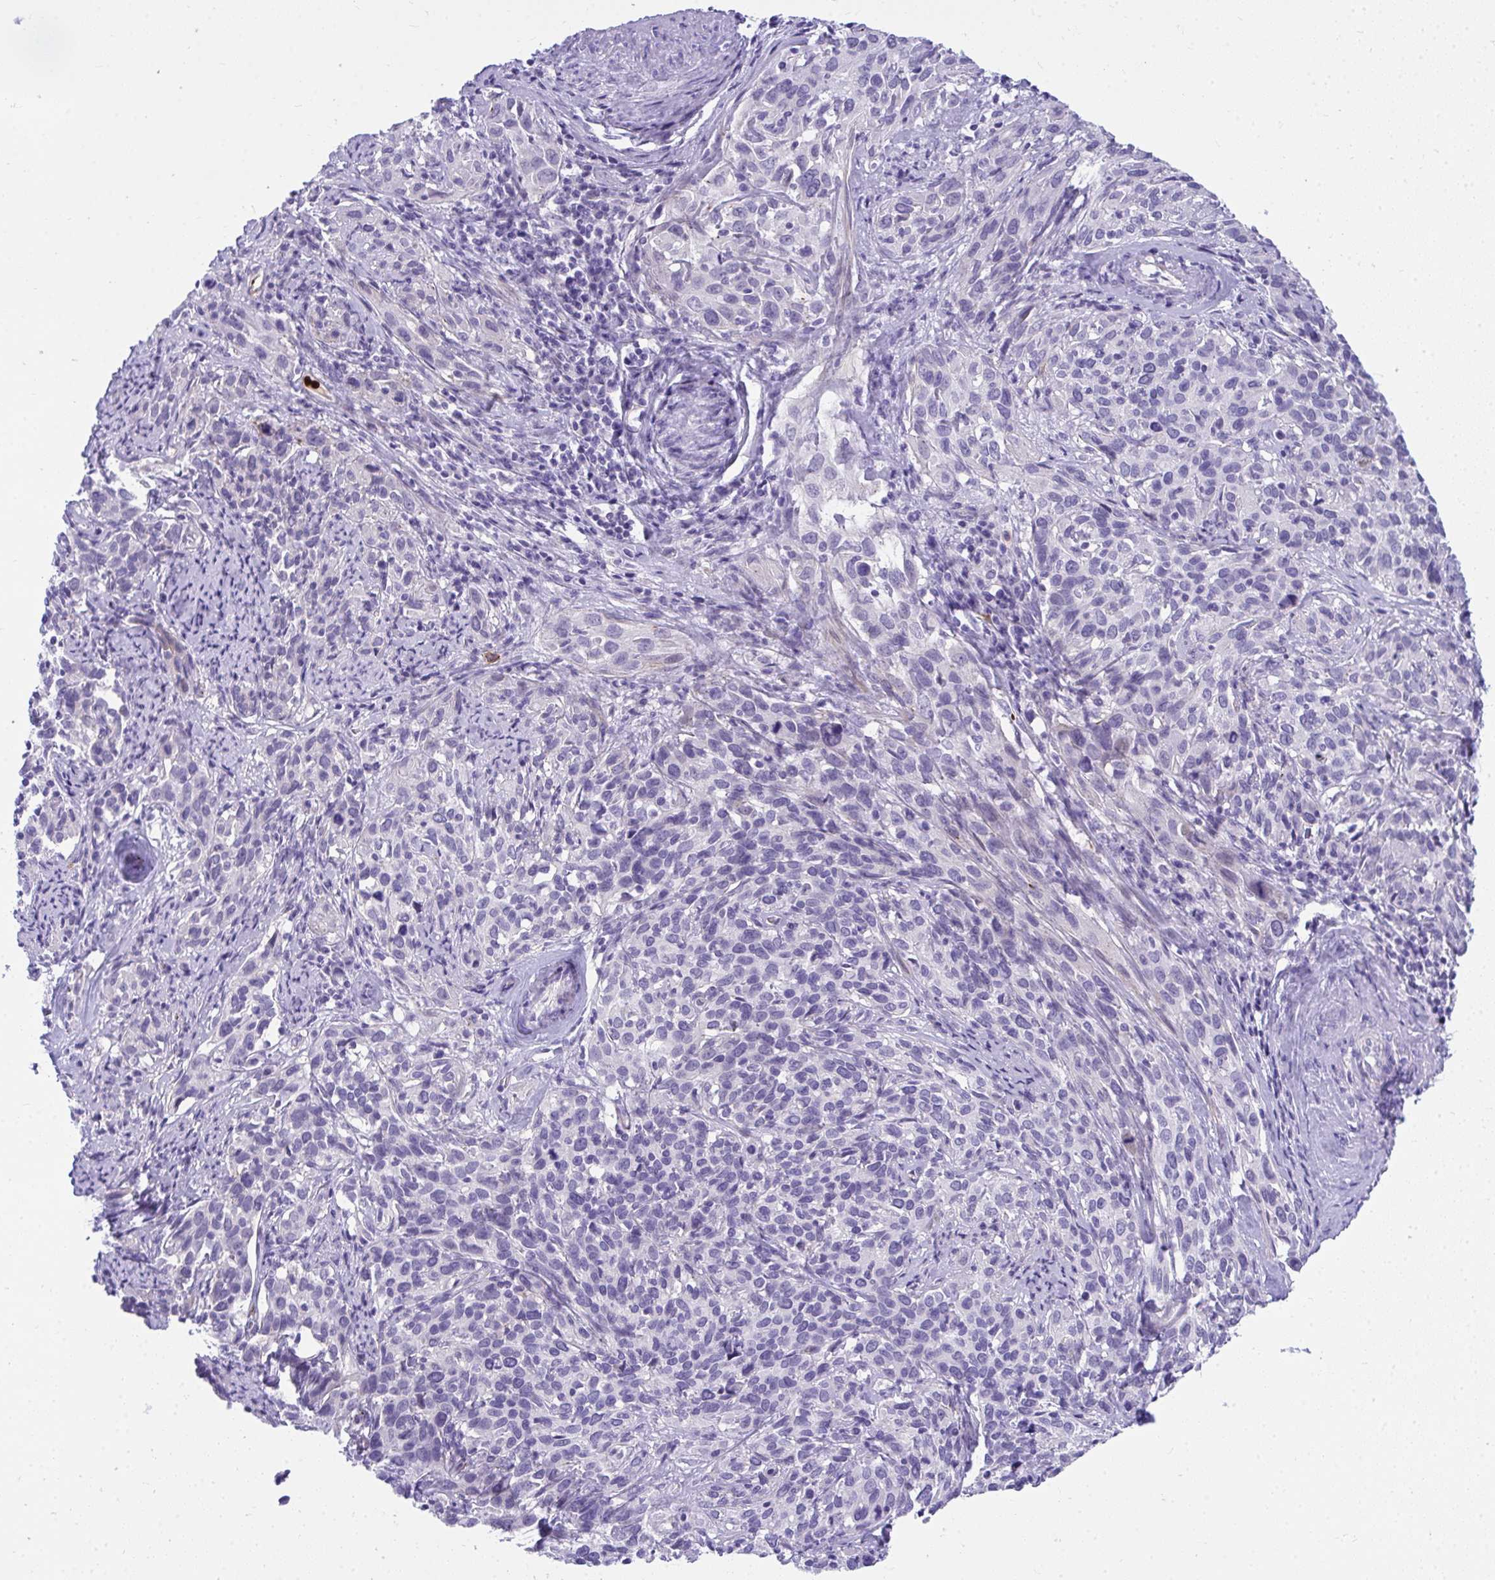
{"staining": {"intensity": "negative", "quantity": "none", "location": "none"}, "tissue": "cervical cancer", "cell_type": "Tumor cells", "image_type": "cancer", "snomed": [{"axis": "morphology", "description": "Normal tissue, NOS"}, {"axis": "morphology", "description": "Squamous cell carcinoma, NOS"}, {"axis": "topography", "description": "Cervix"}], "caption": "Cervical cancer was stained to show a protein in brown. There is no significant staining in tumor cells. The staining is performed using DAB (3,3'-diaminobenzidine) brown chromogen with nuclei counter-stained in using hematoxylin.", "gene": "TSBP1", "patient": {"sex": "female", "age": 51}}